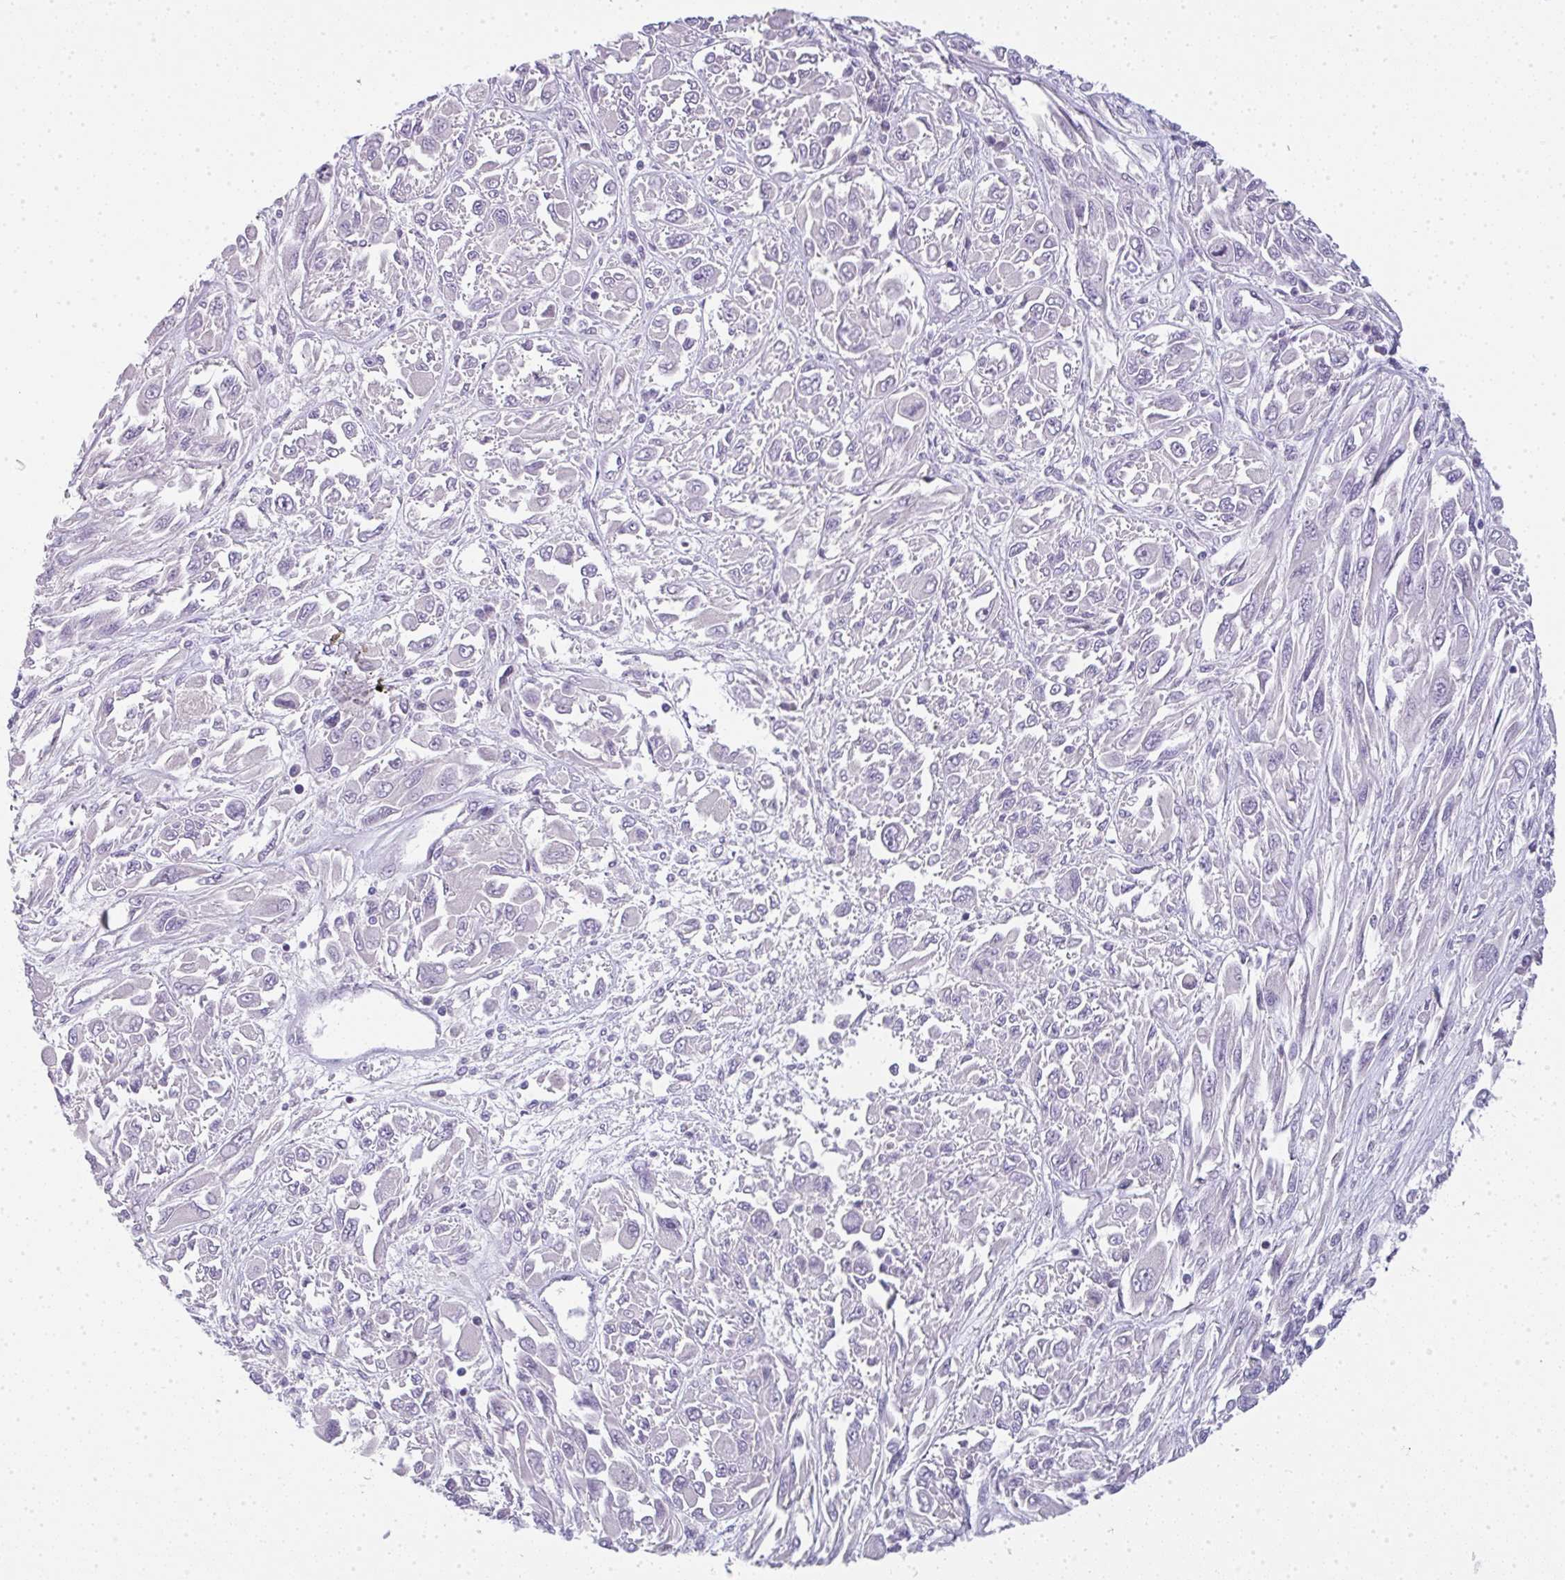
{"staining": {"intensity": "negative", "quantity": "none", "location": "none"}, "tissue": "melanoma", "cell_type": "Tumor cells", "image_type": "cancer", "snomed": [{"axis": "morphology", "description": "Malignant melanoma, NOS"}, {"axis": "topography", "description": "Skin"}], "caption": "Immunohistochemistry (IHC) histopathology image of neoplastic tissue: melanoma stained with DAB (3,3'-diaminobenzidine) shows no significant protein positivity in tumor cells.", "gene": "LPAR4", "patient": {"sex": "female", "age": 91}}